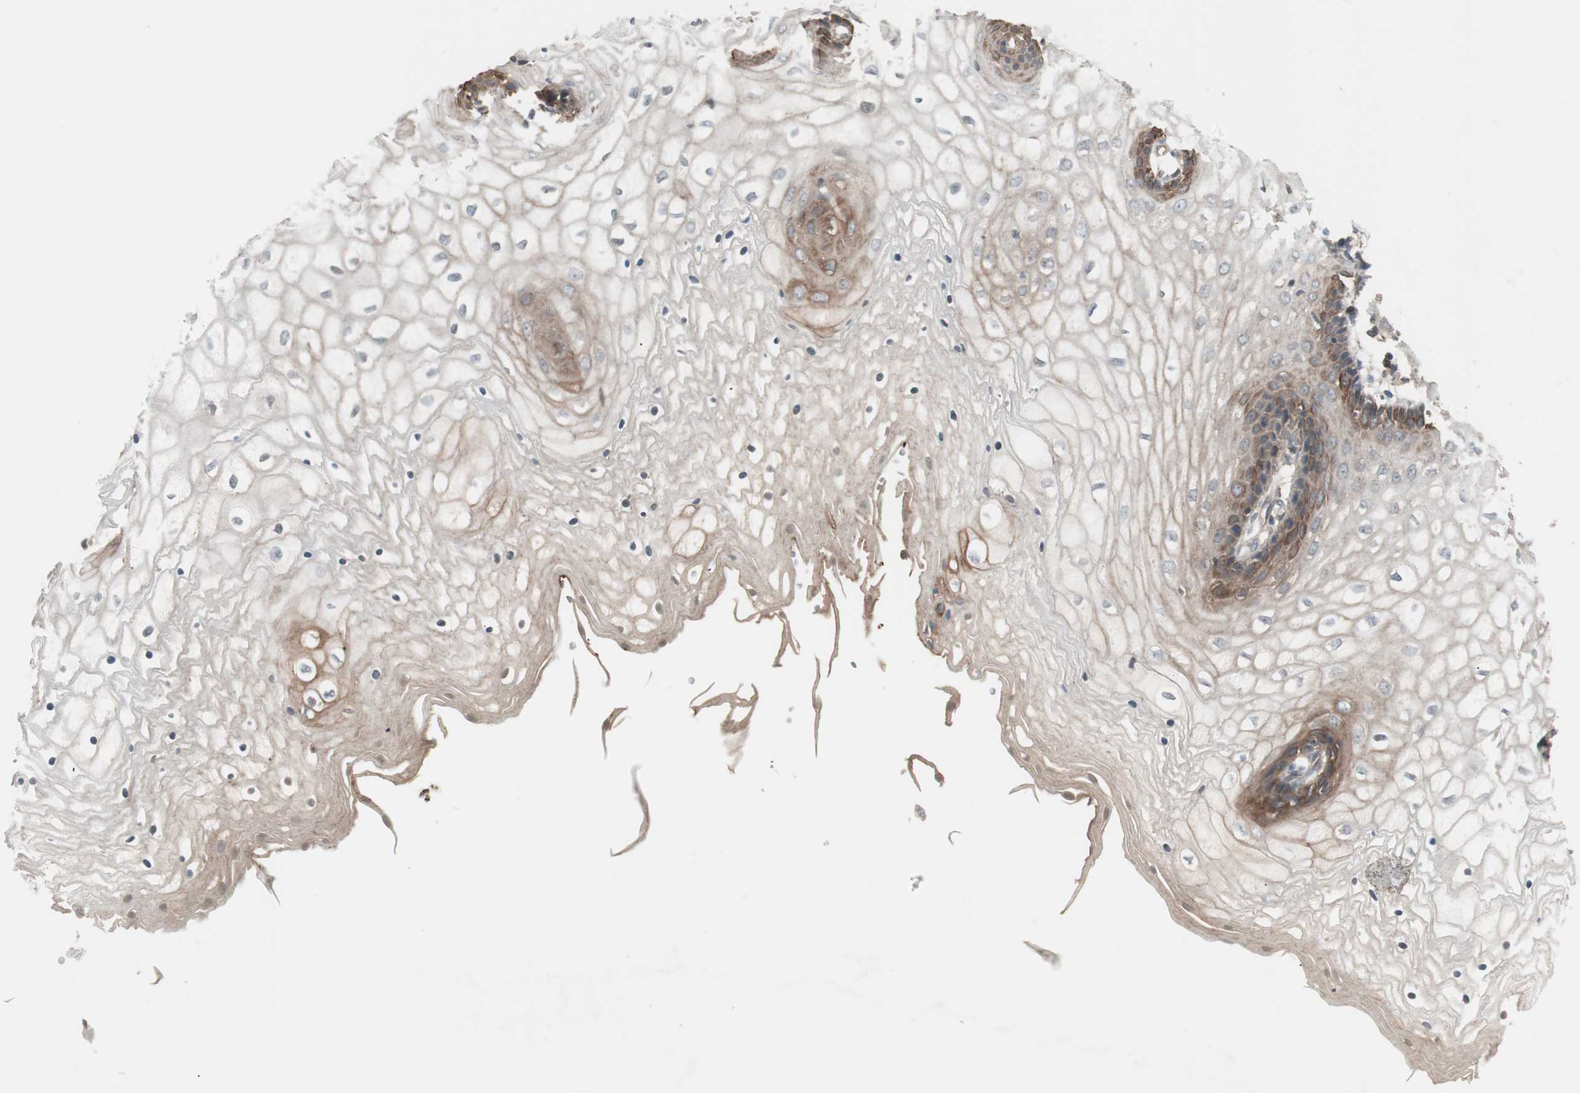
{"staining": {"intensity": "moderate", "quantity": "<25%", "location": "cytoplasmic/membranous"}, "tissue": "vagina", "cell_type": "Squamous epithelial cells", "image_type": "normal", "snomed": [{"axis": "morphology", "description": "Normal tissue, NOS"}, {"axis": "topography", "description": "Vagina"}], "caption": "A low amount of moderate cytoplasmic/membranous expression is seen in approximately <25% of squamous epithelial cells in benign vagina. The protein is shown in brown color, while the nuclei are stained blue.", "gene": "TFPI", "patient": {"sex": "female", "age": 34}}